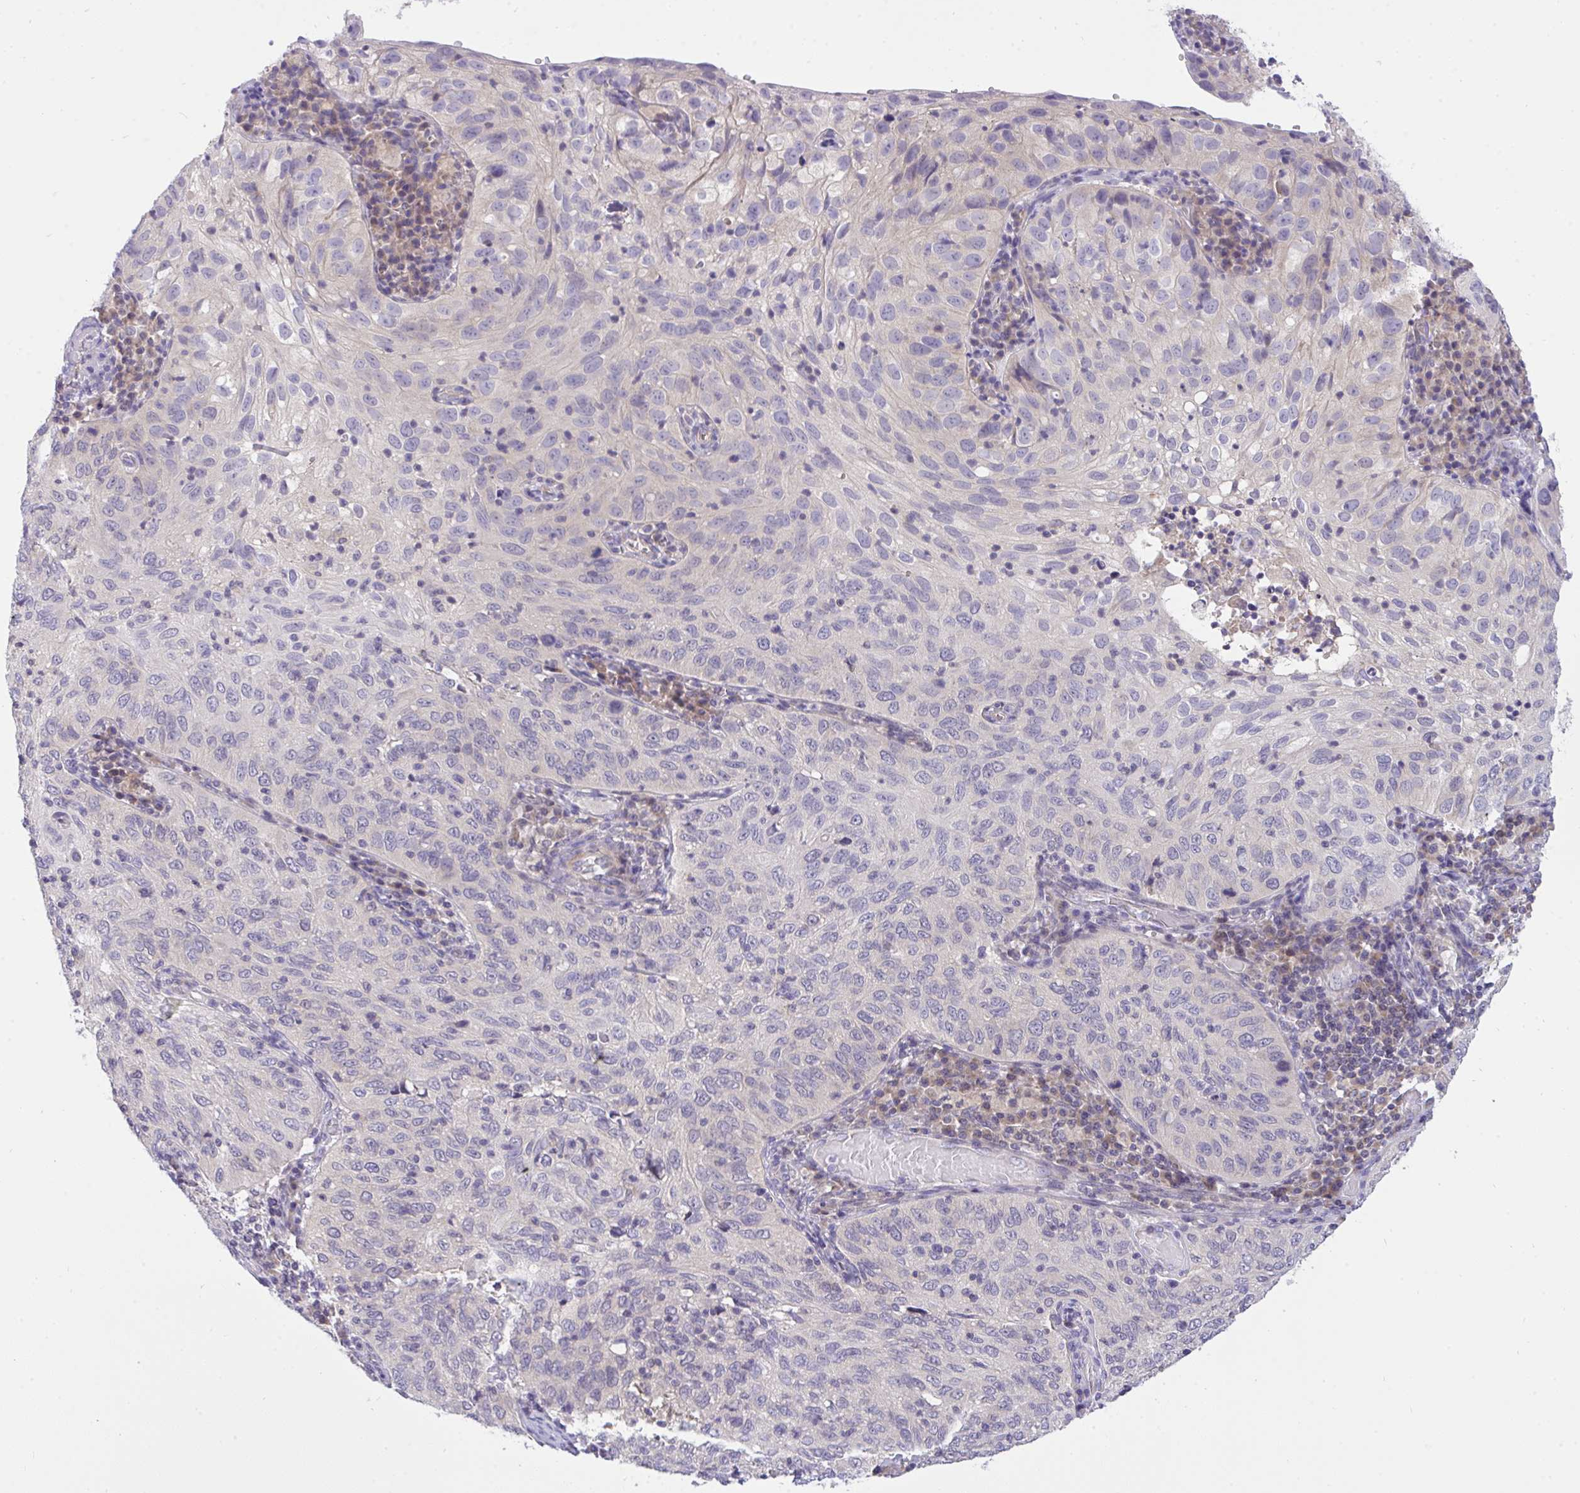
{"staining": {"intensity": "negative", "quantity": "none", "location": "none"}, "tissue": "cervical cancer", "cell_type": "Tumor cells", "image_type": "cancer", "snomed": [{"axis": "morphology", "description": "Squamous cell carcinoma, NOS"}, {"axis": "topography", "description": "Cervix"}], "caption": "A high-resolution image shows immunohistochemistry staining of cervical cancer (squamous cell carcinoma), which demonstrates no significant expression in tumor cells. Brightfield microscopy of immunohistochemistry (IHC) stained with DAB (brown) and hematoxylin (blue), captured at high magnification.", "gene": "C19orf54", "patient": {"sex": "female", "age": 52}}